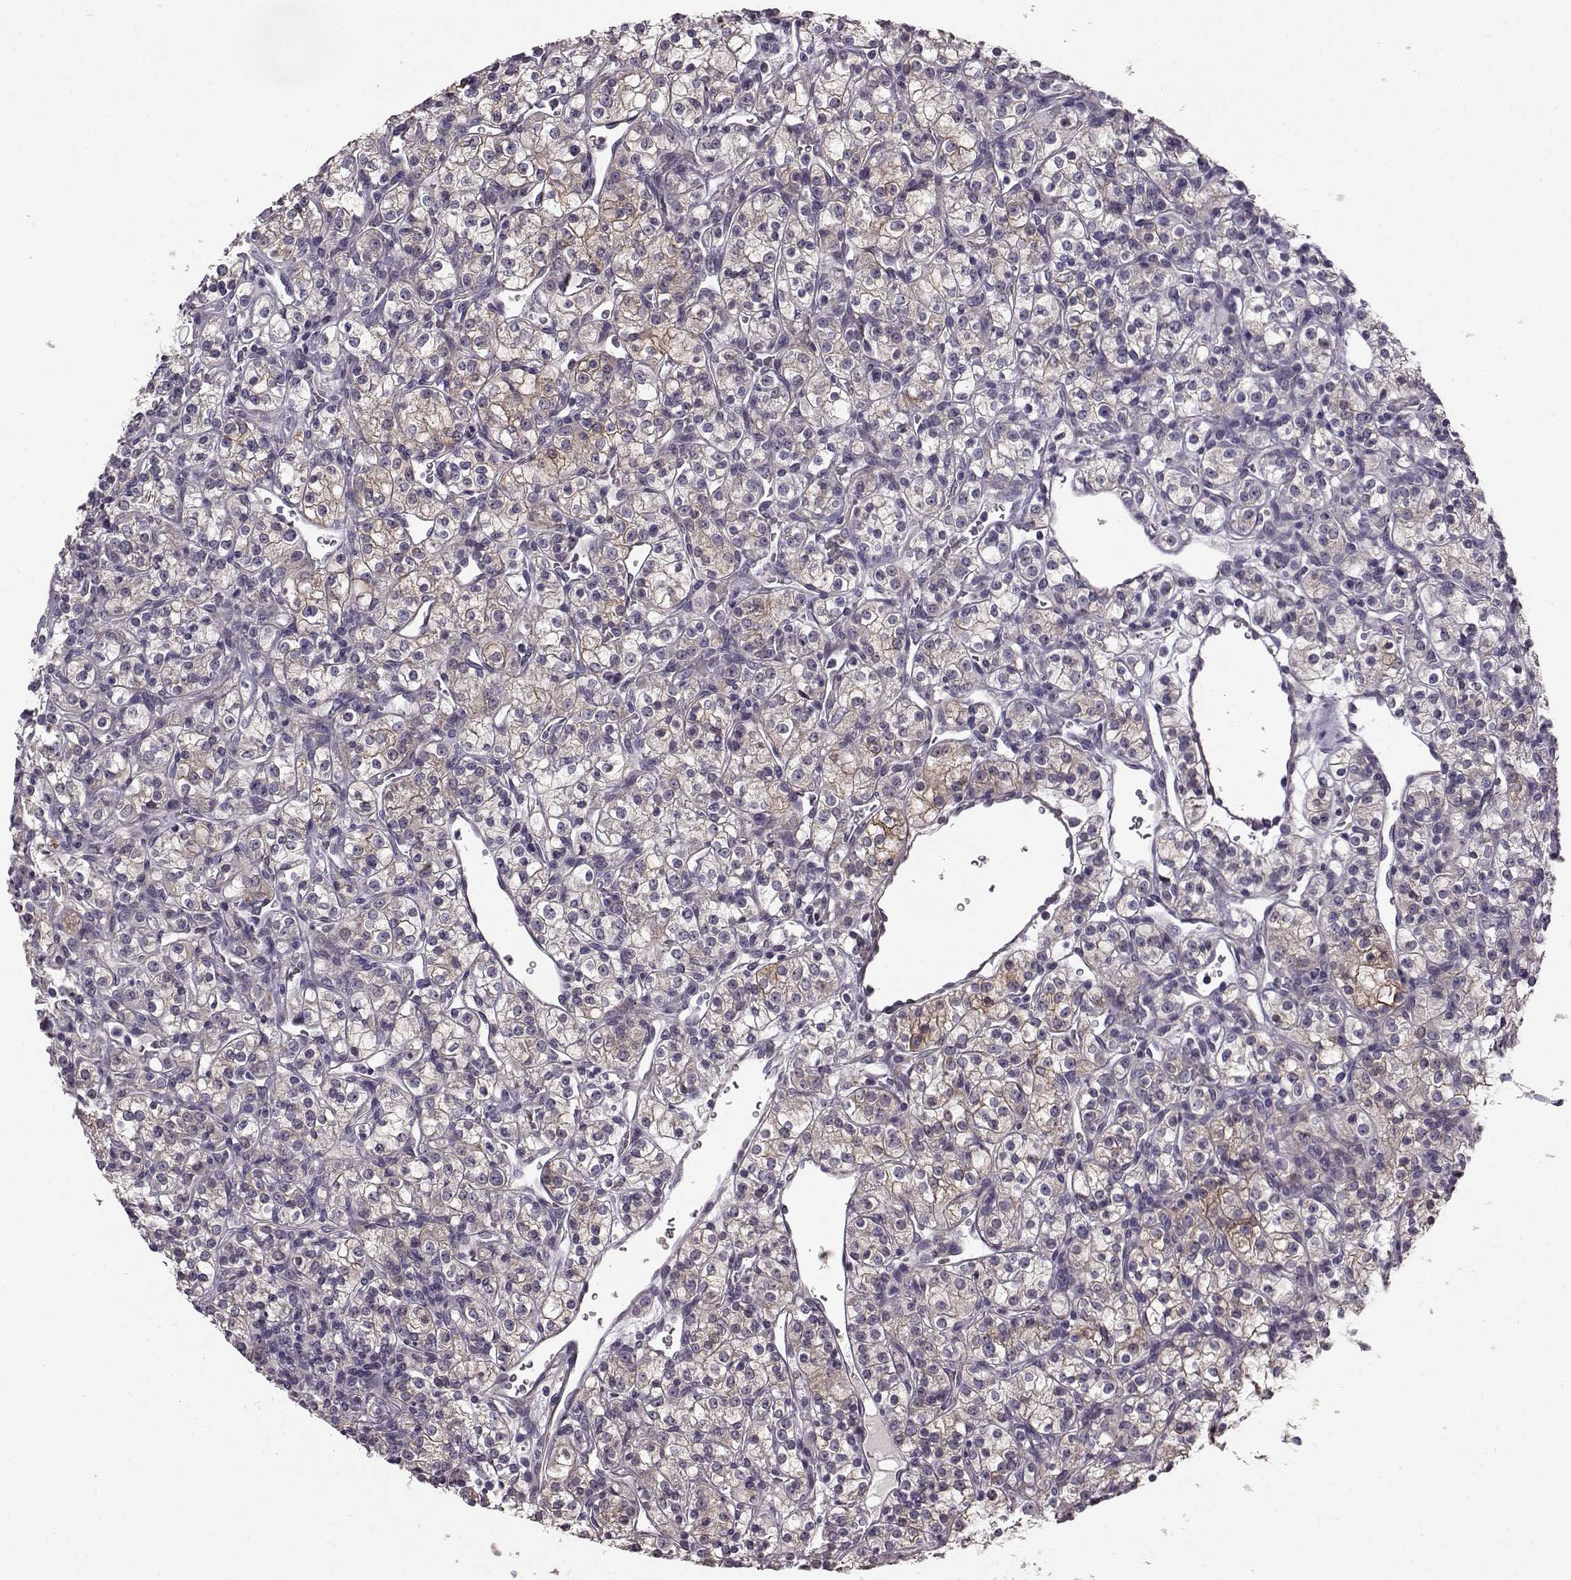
{"staining": {"intensity": "weak", "quantity": "<25%", "location": "cytoplasmic/membranous"}, "tissue": "renal cancer", "cell_type": "Tumor cells", "image_type": "cancer", "snomed": [{"axis": "morphology", "description": "Adenocarcinoma, NOS"}, {"axis": "topography", "description": "Kidney"}], "caption": "High magnification brightfield microscopy of renal cancer (adenocarcinoma) stained with DAB (3,3'-diaminobenzidine) (brown) and counterstained with hematoxylin (blue): tumor cells show no significant expression.", "gene": "GRK1", "patient": {"sex": "male", "age": 77}}